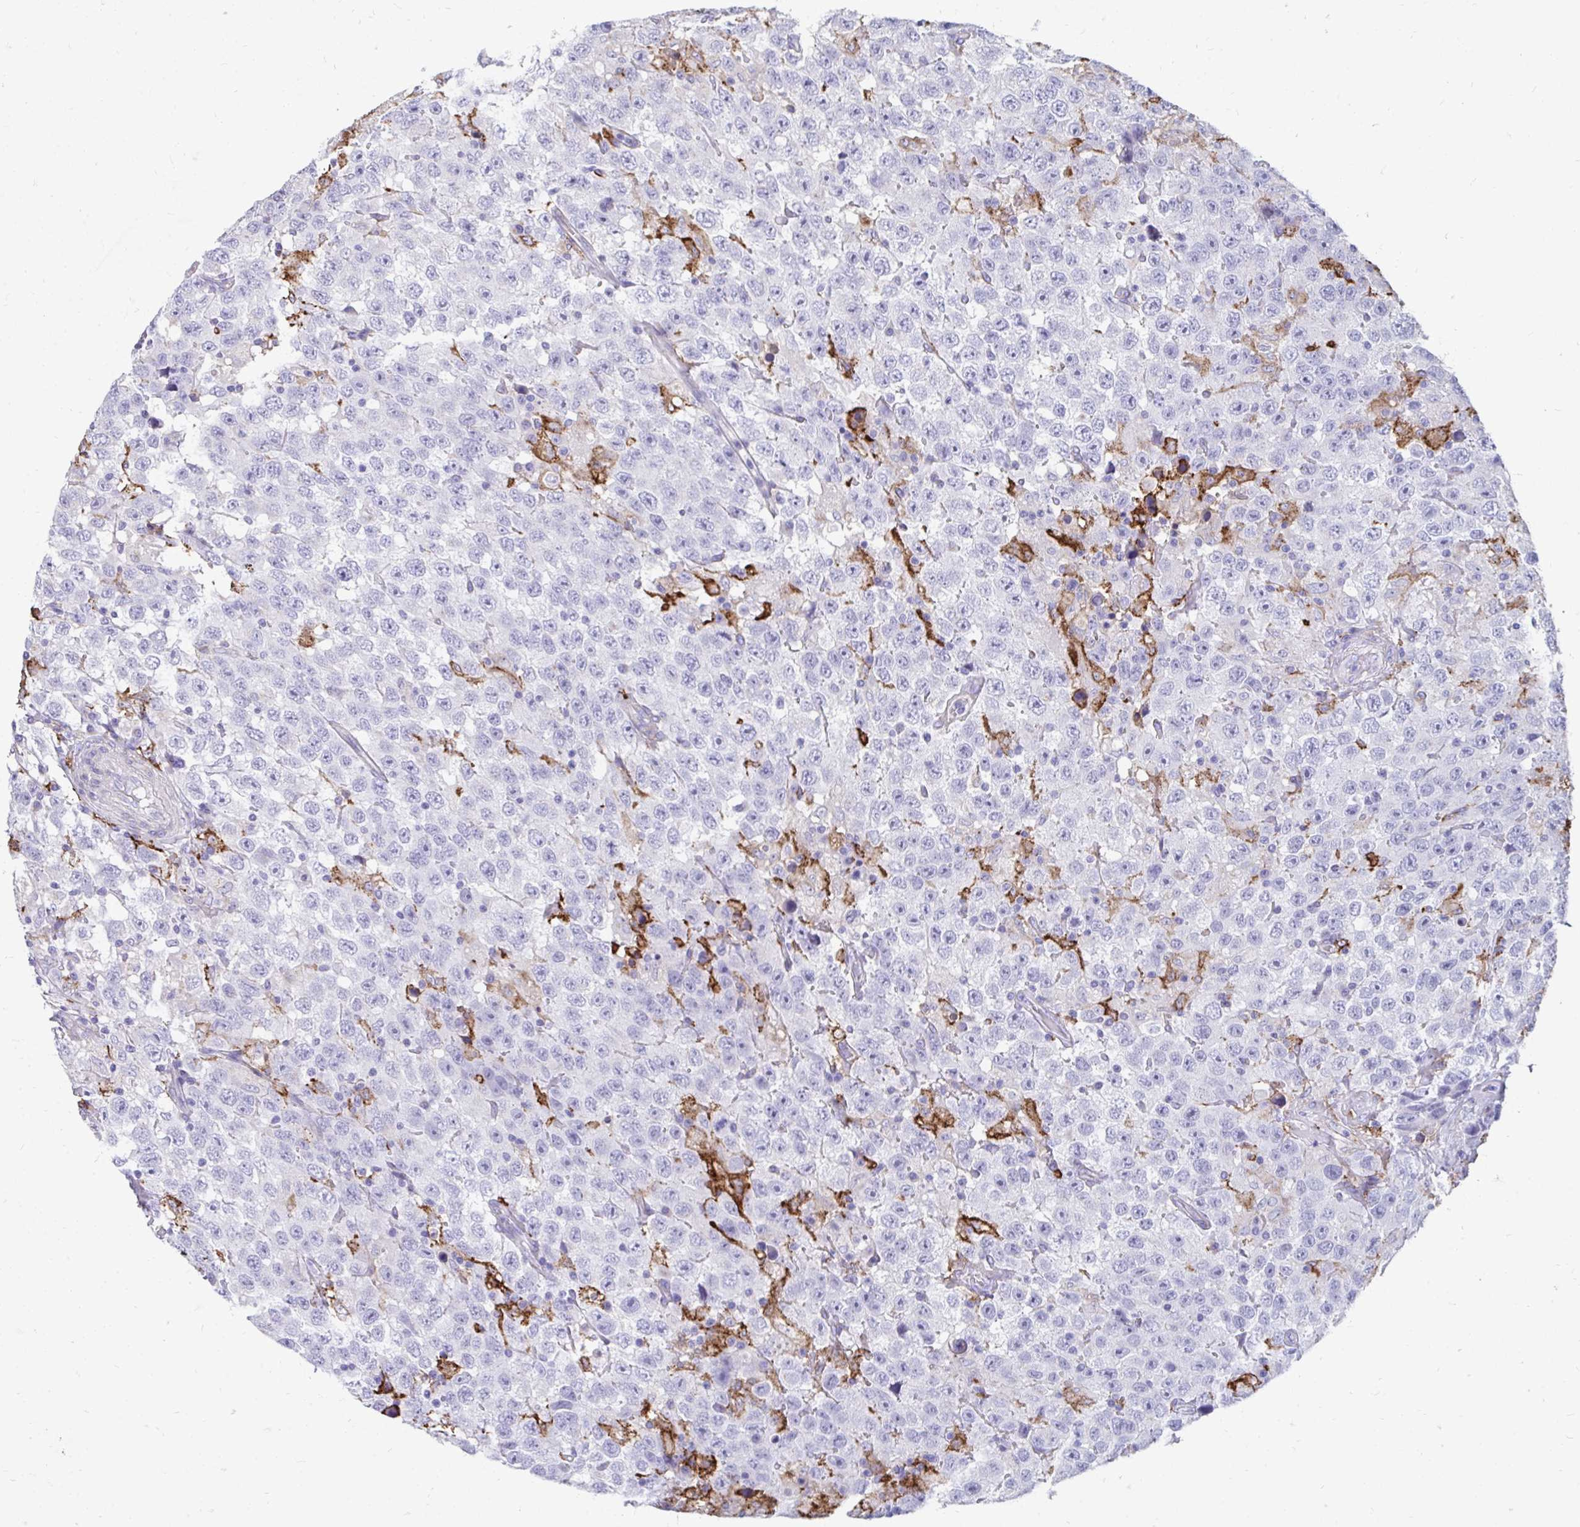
{"staining": {"intensity": "negative", "quantity": "none", "location": "none"}, "tissue": "testis cancer", "cell_type": "Tumor cells", "image_type": "cancer", "snomed": [{"axis": "morphology", "description": "Seminoma, NOS"}, {"axis": "topography", "description": "Testis"}], "caption": "Testis cancer (seminoma) was stained to show a protein in brown. There is no significant staining in tumor cells. (DAB (3,3'-diaminobenzidine) immunohistochemistry (IHC) visualized using brightfield microscopy, high magnification).", "gene": "CD163", "patient": {"sex": "male", "age": 41}}